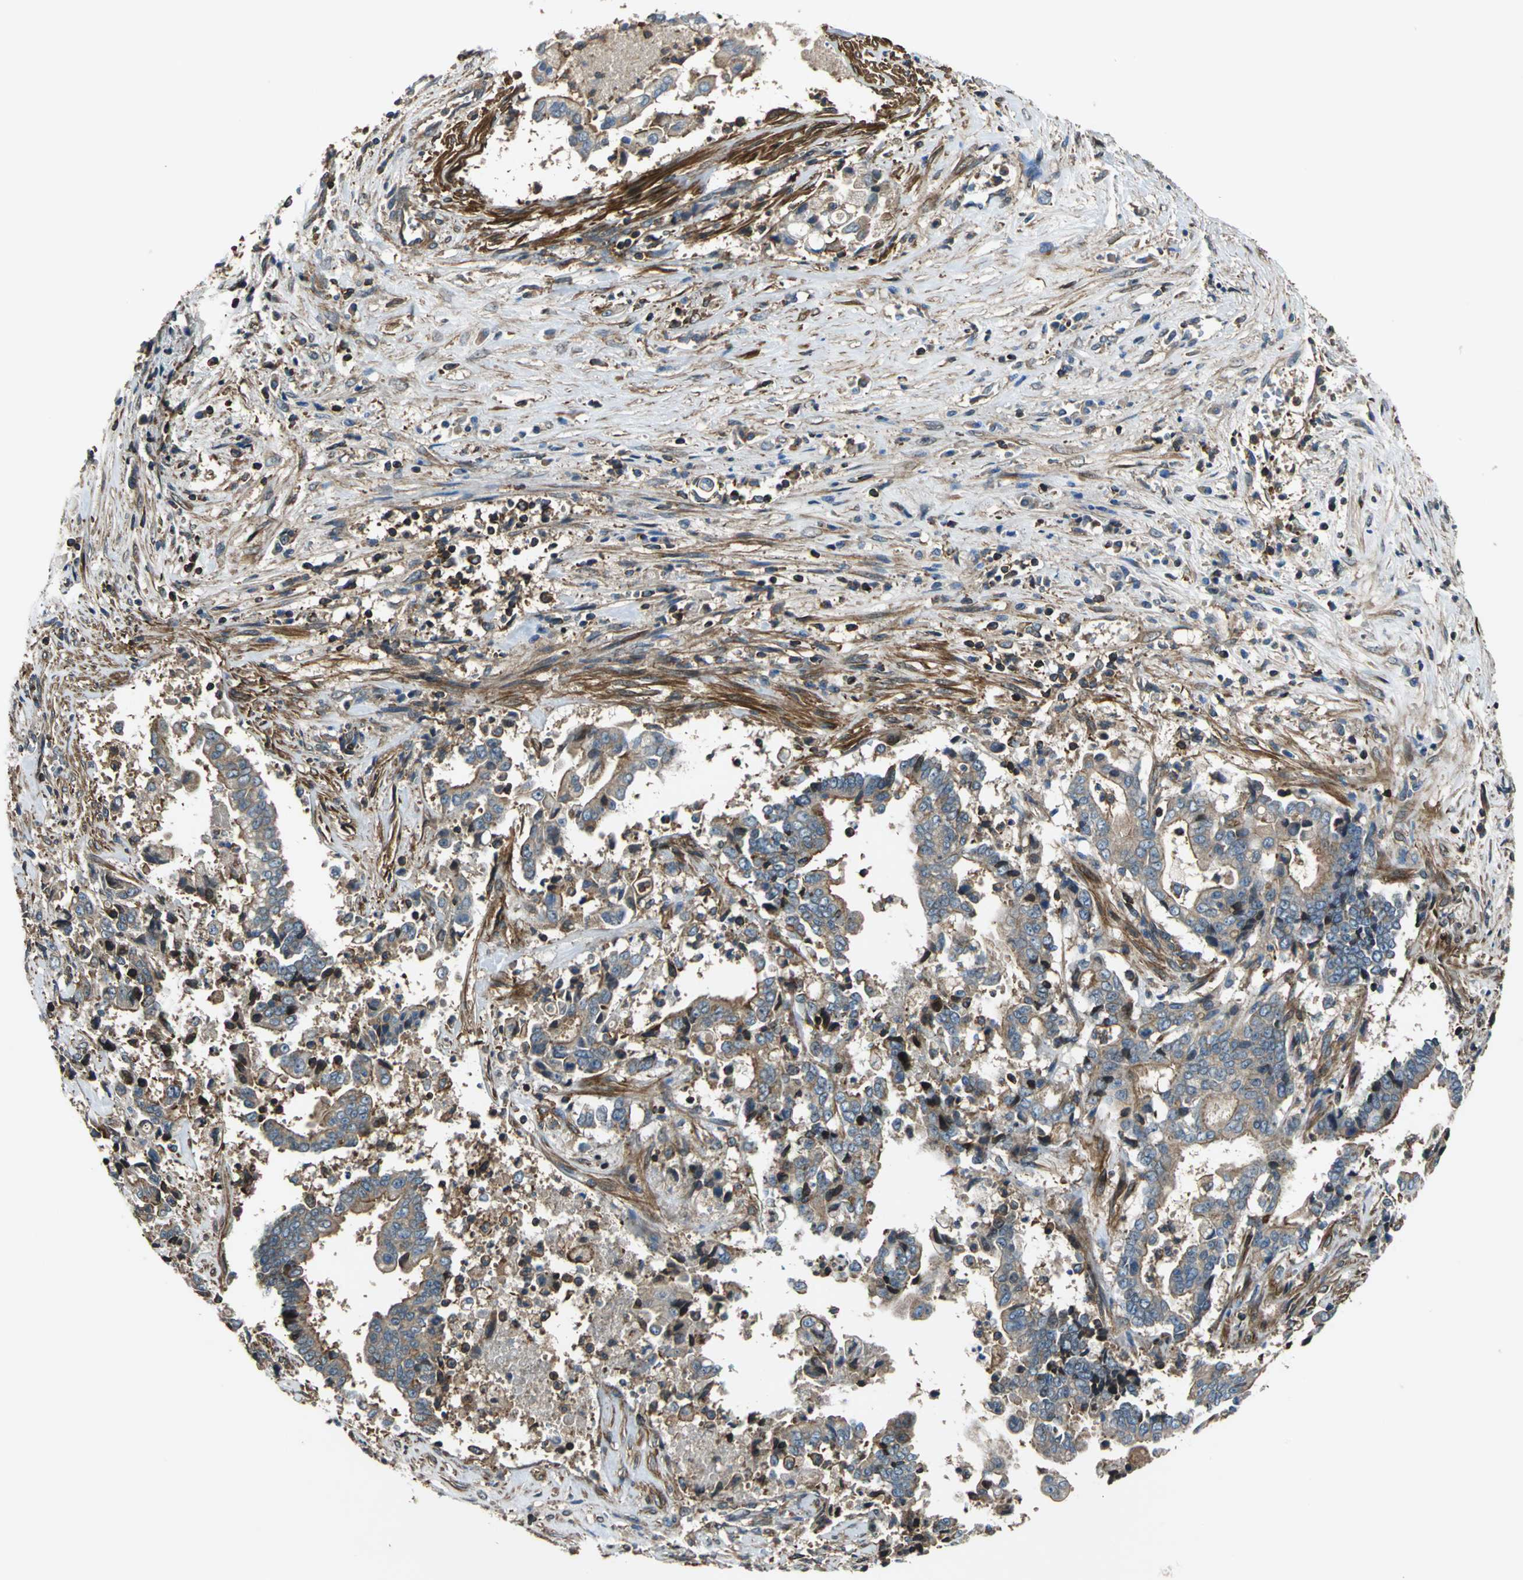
{"staining": {"intensity": "moderate", "quantity": ">75%", "location": "cytoplasmic/membranous"}, "tissue": "liver cancer", "cell_type": "Tumor cells", "image_type": "cancer", "snomed": [{"axis": "morphology", "description": "Cholangiocarcinoma"}, {"axis": "topography", "description": "Liver"}], "caption": "Human liver cholangiocarcinoma stained for a protein (brown) reveals moderate cytoplasmic/membranous positive positivity in approximately >75% of tumor cells.", "gene": "PARVA", "patient": {"sex": "male", "age": 57}}